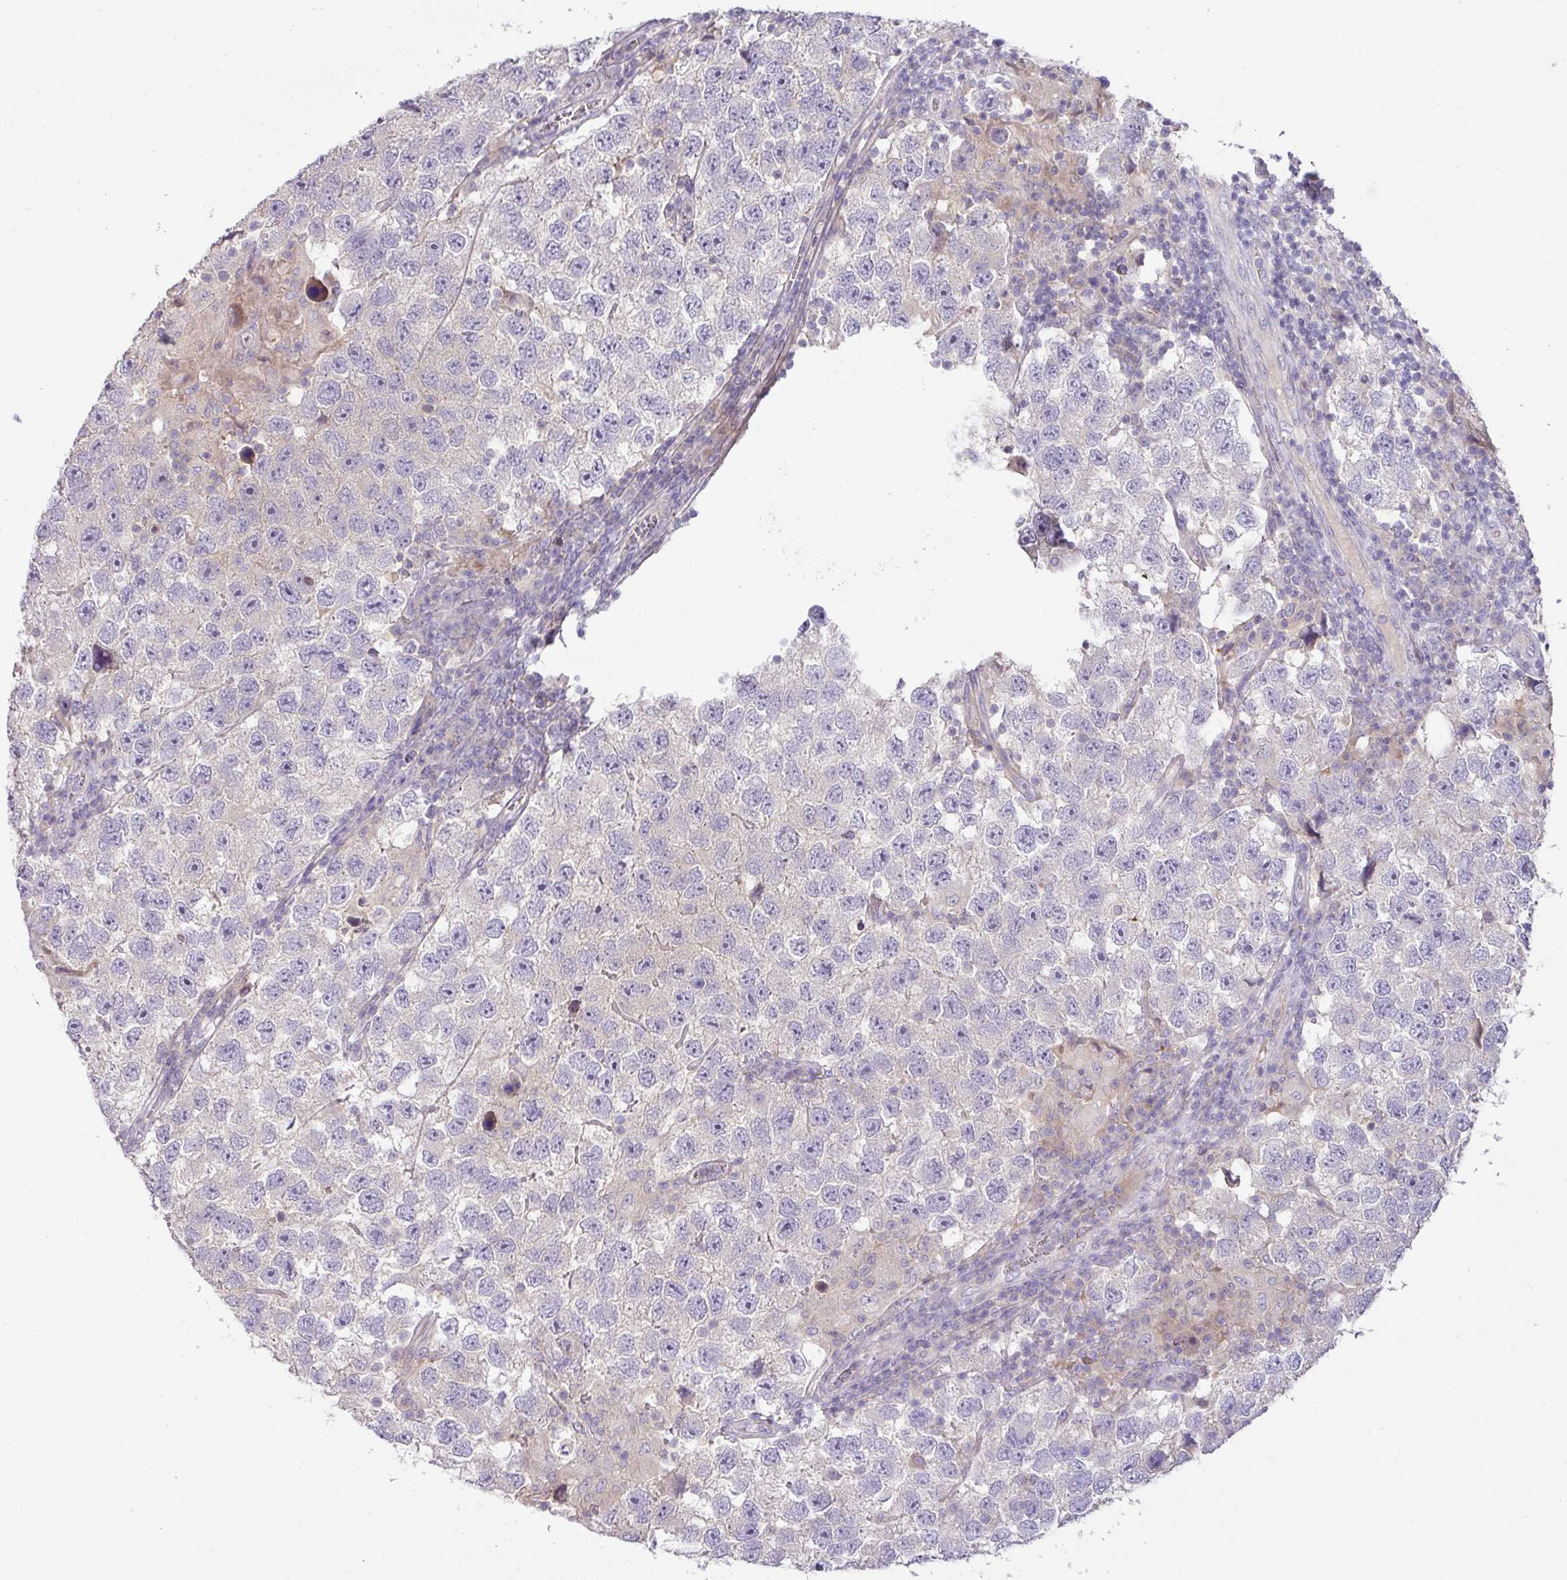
{"staining": {"intensity": "negative", "quantity": "none", "location": "none"}, "tissue": "testis cancer", "cell_type": "Tumor cells", "image_type": "cancer", "snomed": [{"axis": "morphology", "description": "Seminoma, NOS"}, {"axis": "topography", "description": "Testis"}], "caption": "High power microscopy histopathology image of an immunohistochemistry (IHC) histopathology image of seminoma (testis), revealing no significant expression in tumor cells. (Brightfield microscopy of DAB IHC at high magnification).", "gene": "HOXC13", "patient": {"sex": "male", "age": 26}}